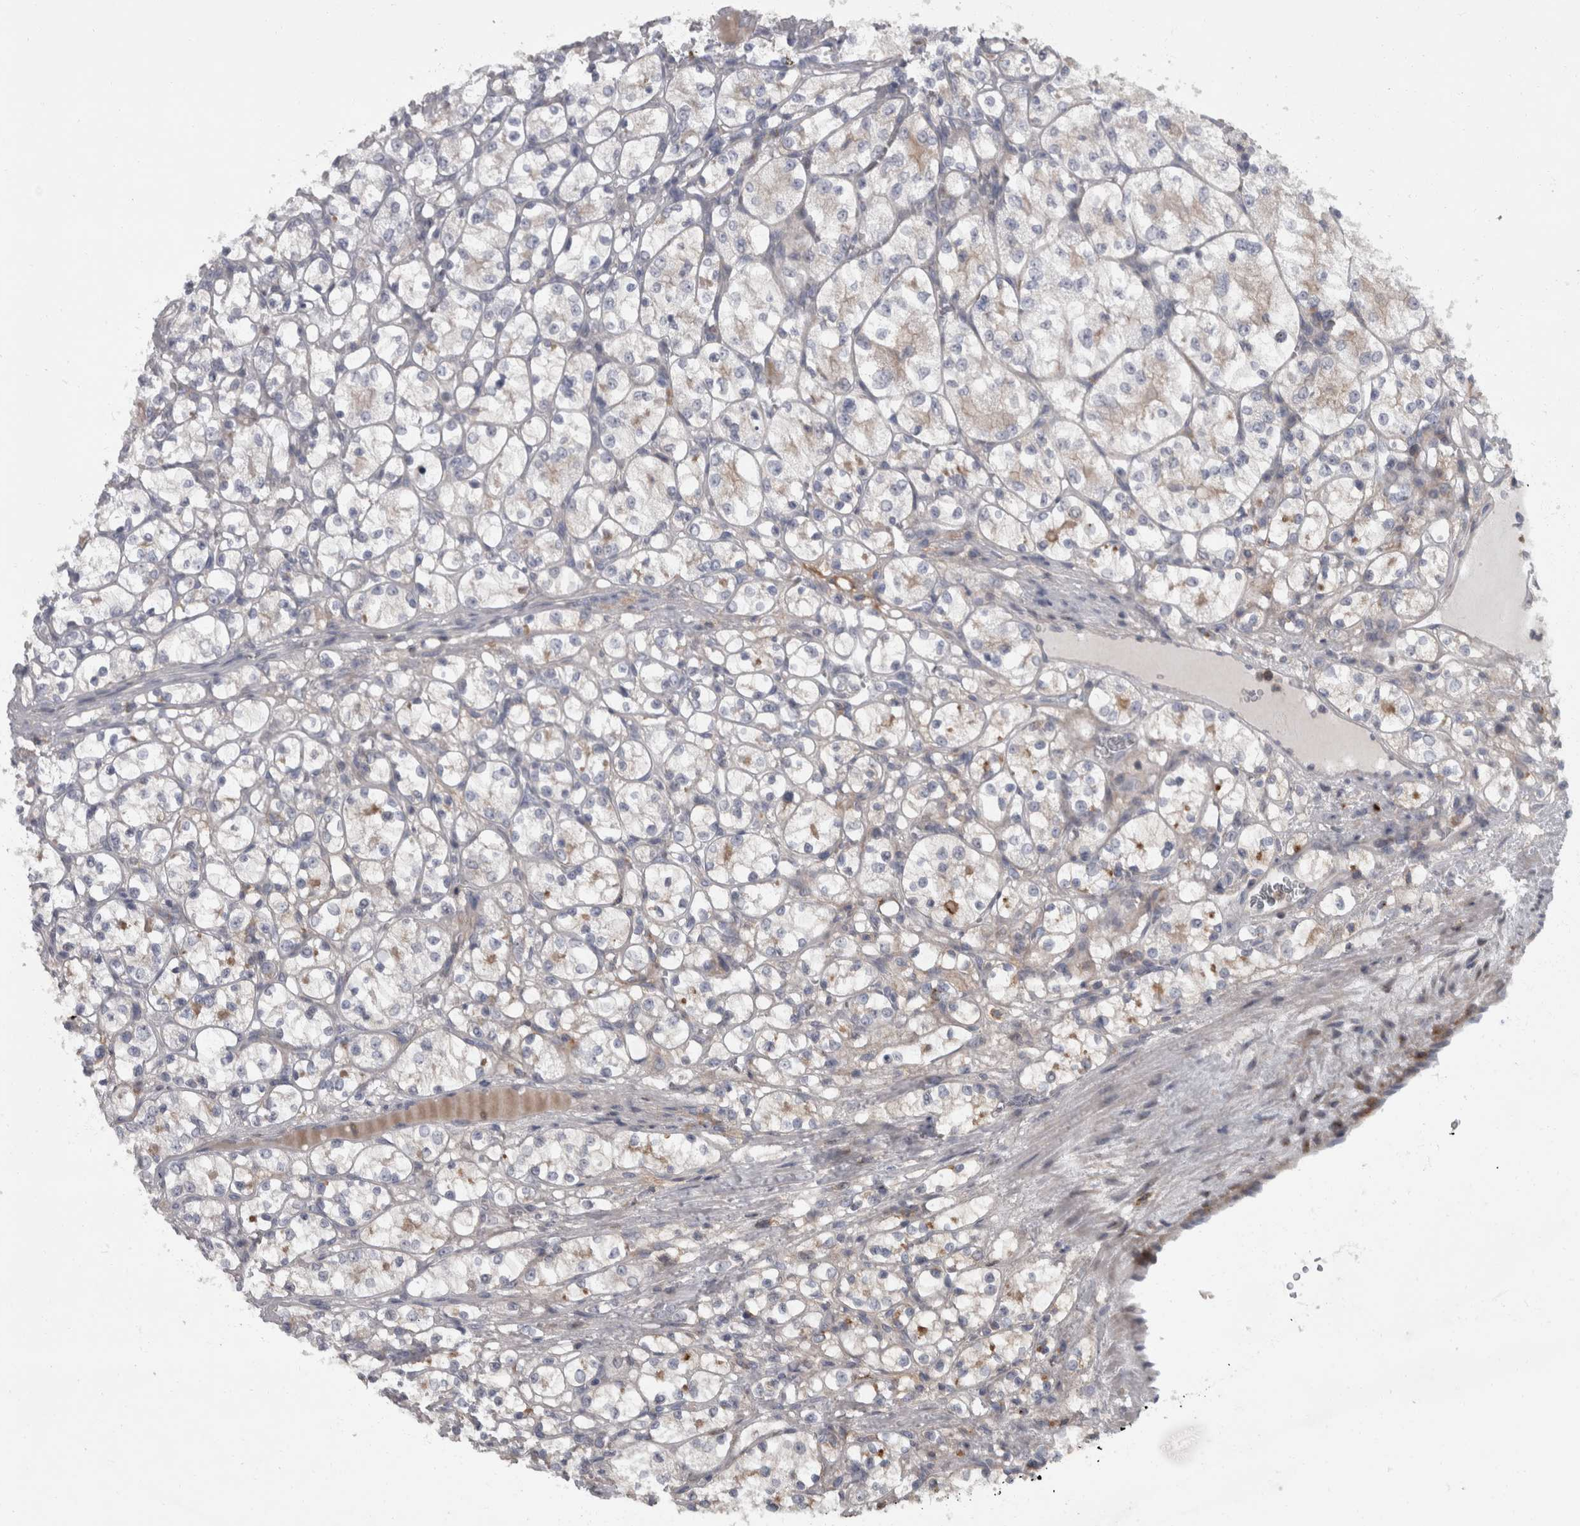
{"staining": {"intensity": "negative", "quantity": "none", "location": "none"}, "tissue": "renal cancer", "cell_type": "Tumor cells", "image_type": "cancer", "snomed": [{"axis": "morphology", "description": "Adenocarcinoma, NOS"}, {"axis": "topography", "description": "Kidney"}], "caption": "Immunohistochemical staining of human renal adenocarcinoma exhibits no significant staining in tumor cells. (Brightfield microscopy of DAB (3,3'-diaminobenzidine) IHC at high magnification).", "gene": "CDC42BPG", "patient": {"sex": "female", "age": 69}}